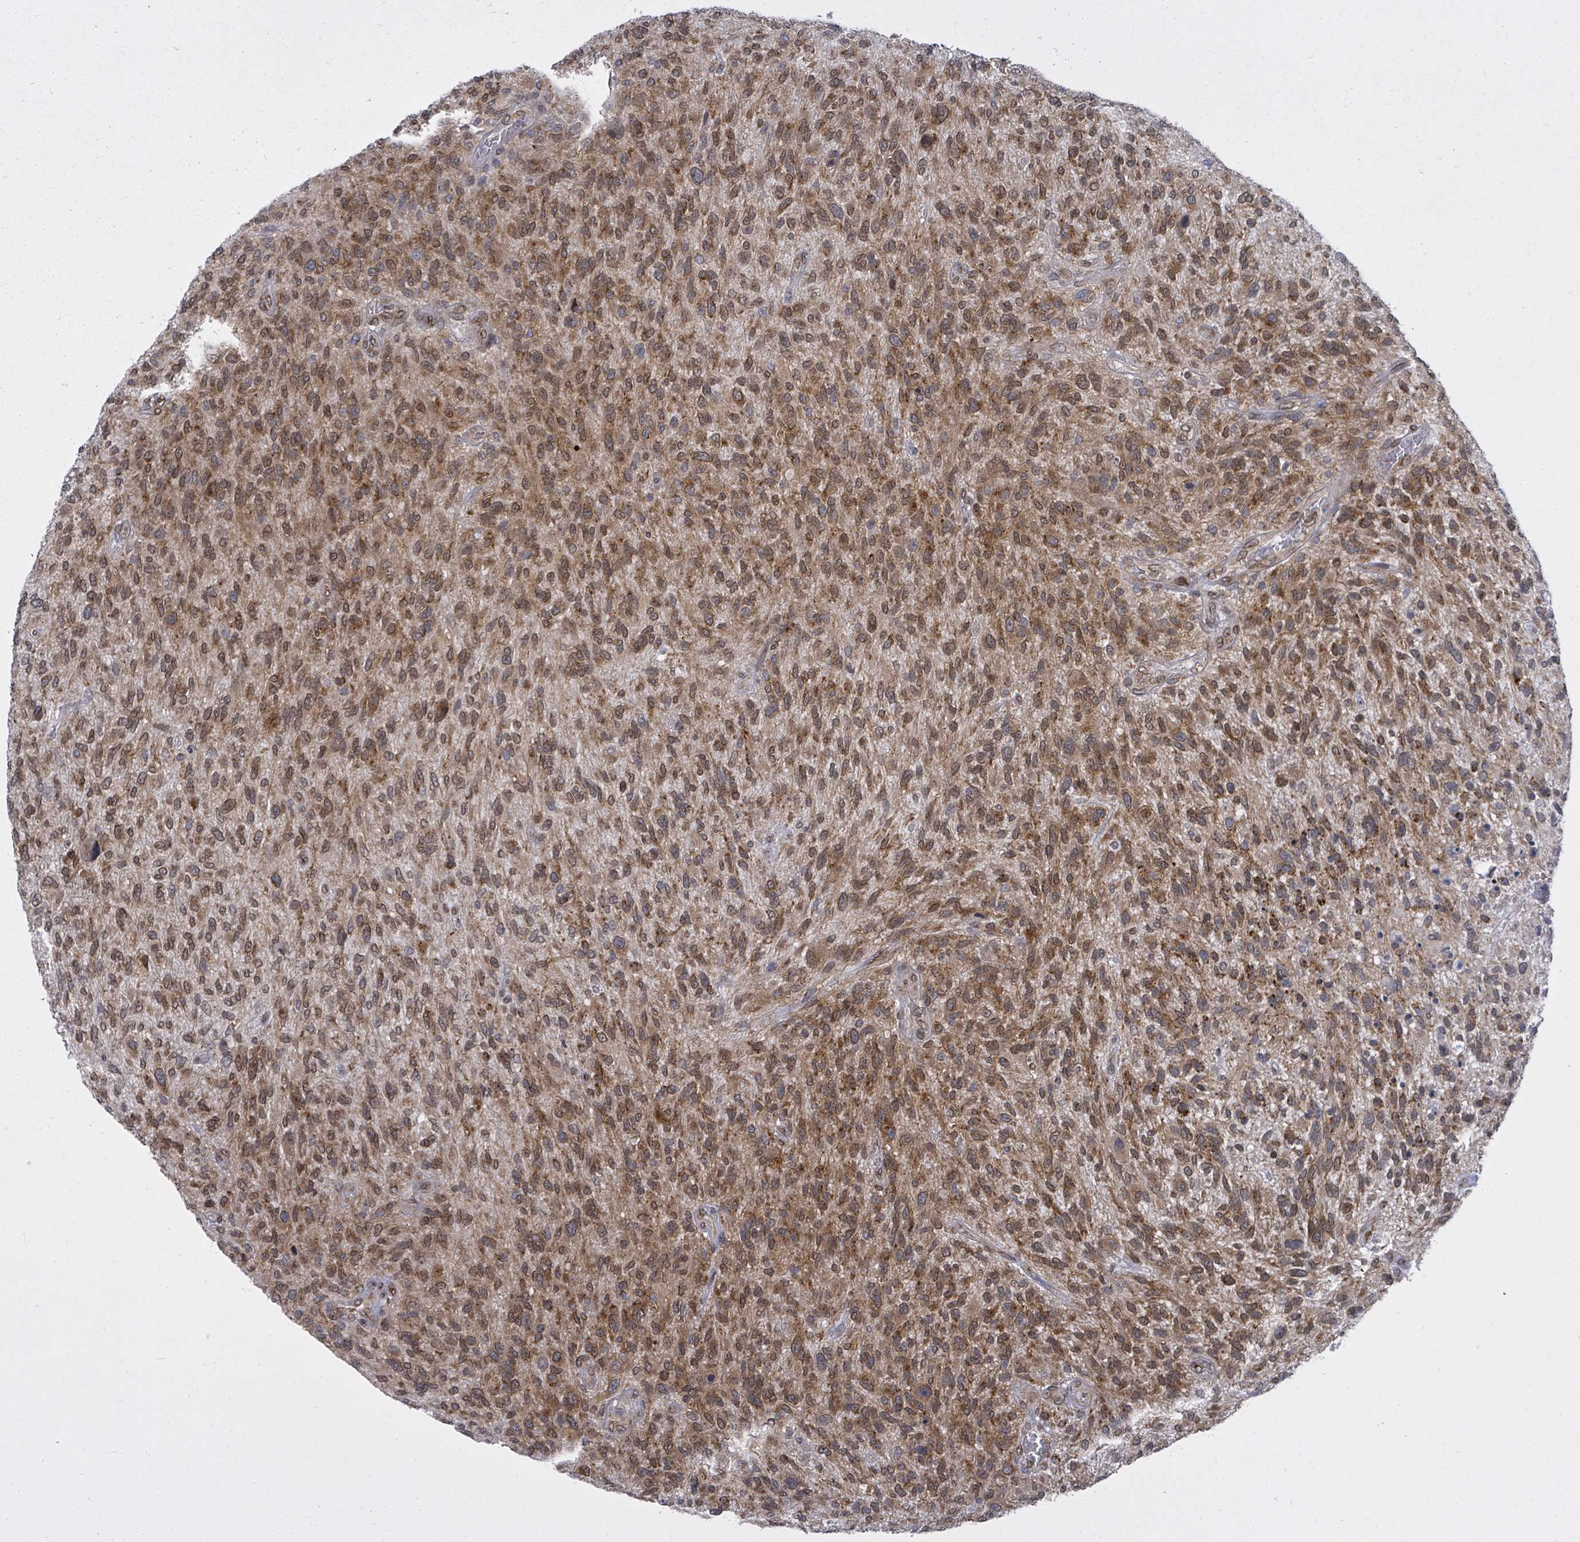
{"staining": {"intensity": "moderate", "quantity": ">75%", "location": "cytoplasmic/membranous,nuclear"}, "tissue": "glioma", "cell_type": "Tumor cells", "image_type": "cancer", "snomed": [{"axis": "morphology", "description": "Glioma, malignant, High grade"}, {"axis": "topography", "description": "Brain"}], "caption": "There is medium levels of moderate cytoplasmic/membranous and nuclear positivity in tumor cells of glioma, as demonstrated by immunohistochemical staining (brown color).", "gene": "ARFGAP1", "patient": {"sex": "male", "age": 47}}